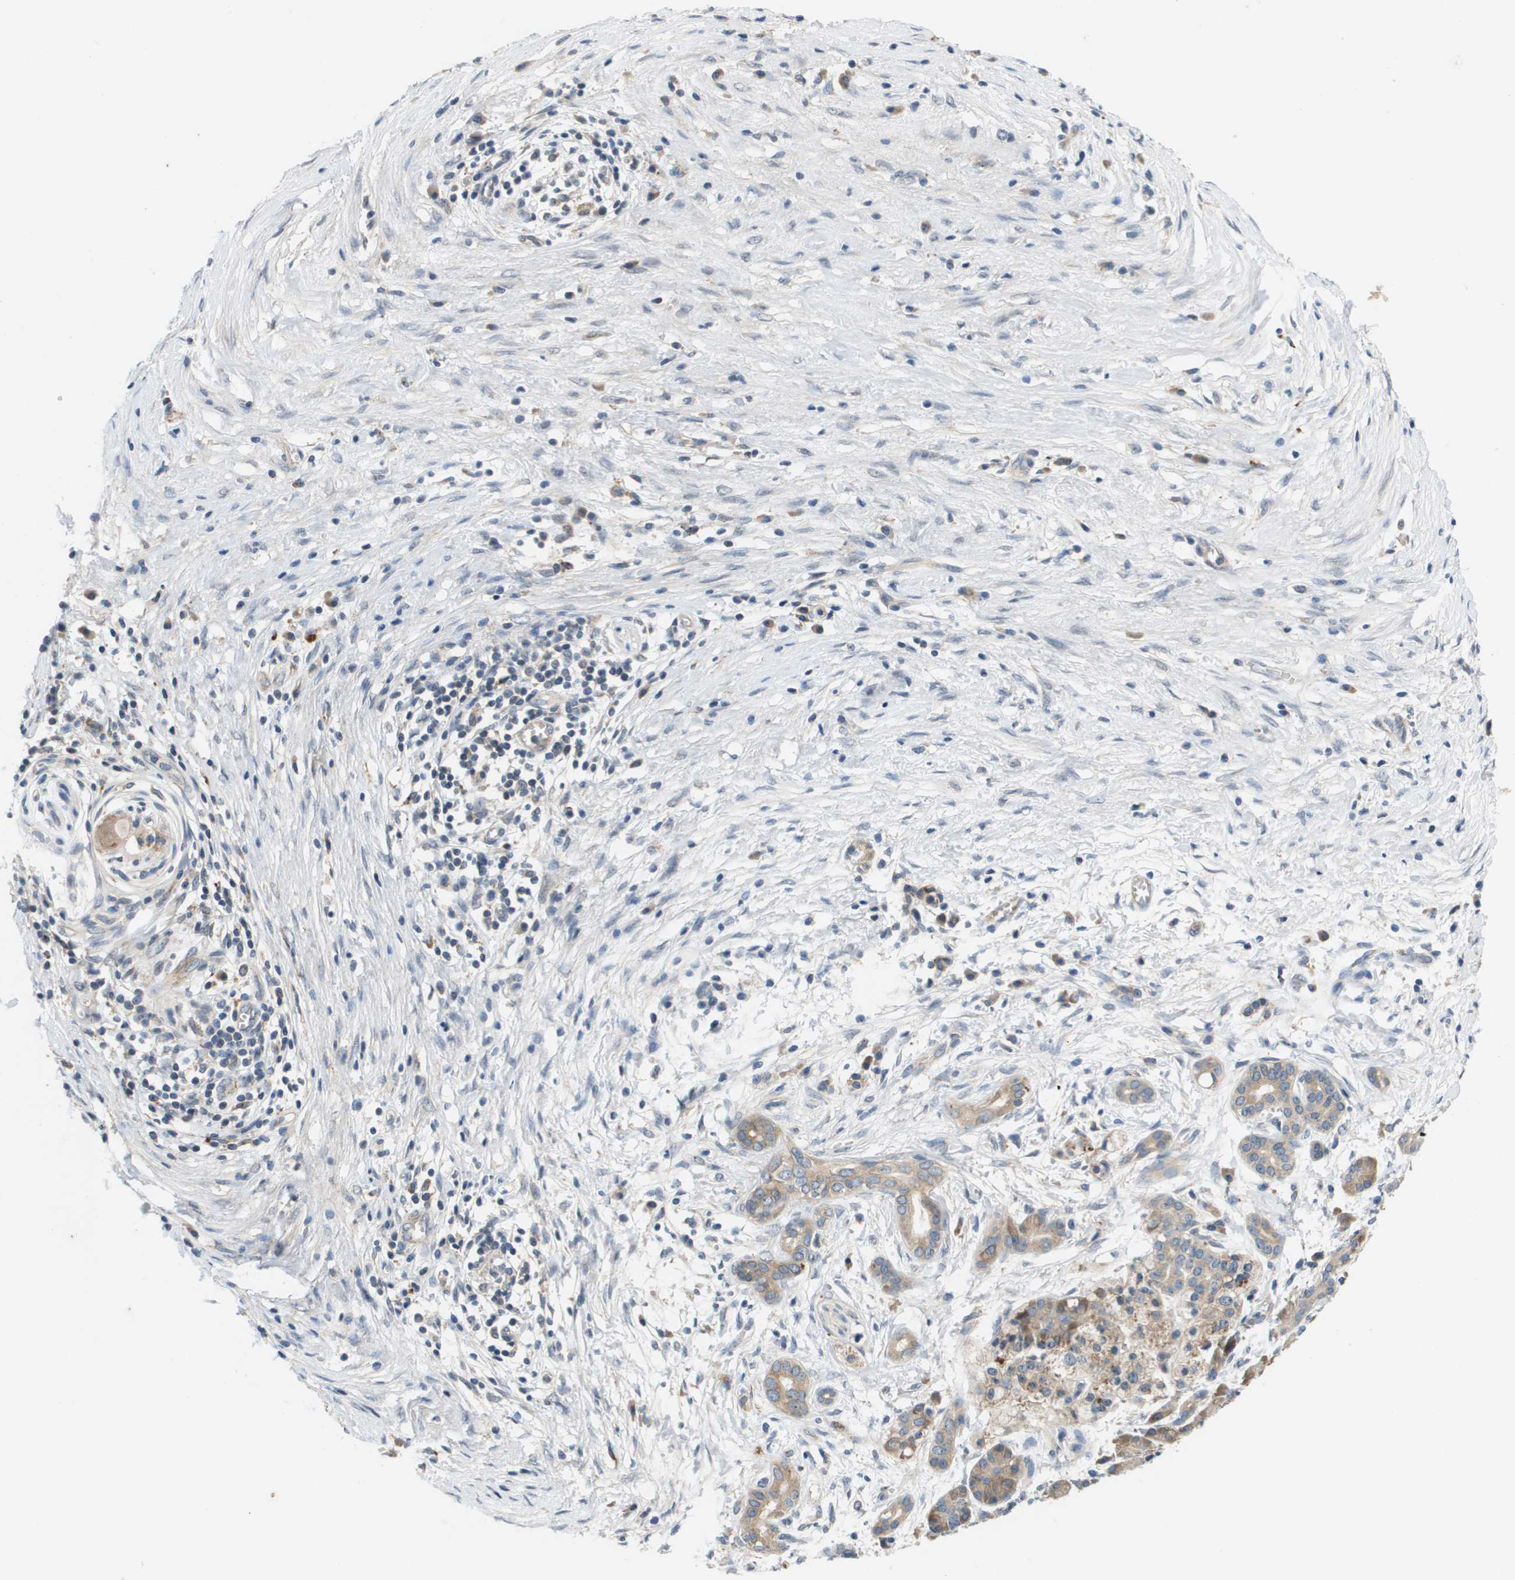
{"staining": {"intensity": "weak", "quantity": ">75%", "location": "cytoplasmic/membranous"}, "tissue": "pancreatic cancer", "cell_type": "Tumor cells", "image_type": "cancer", "snomed": [{"axis": "morphology", "description": "Adenocarcinoma, NOS"}, {"axis": "topography", "description": "Pancreas"}], "caption": "A high-resolution micrograph shows immunohistochemistry (IHC) staining of pancreatic cancer, which shows weak cytoplasmic/membranous expression in about >75% of tumor cells. (DAB IHC with brightfield microscopy, high magnification).", "gene": "SLC25A20", "patient": {"sex": "female", "age": 70}}